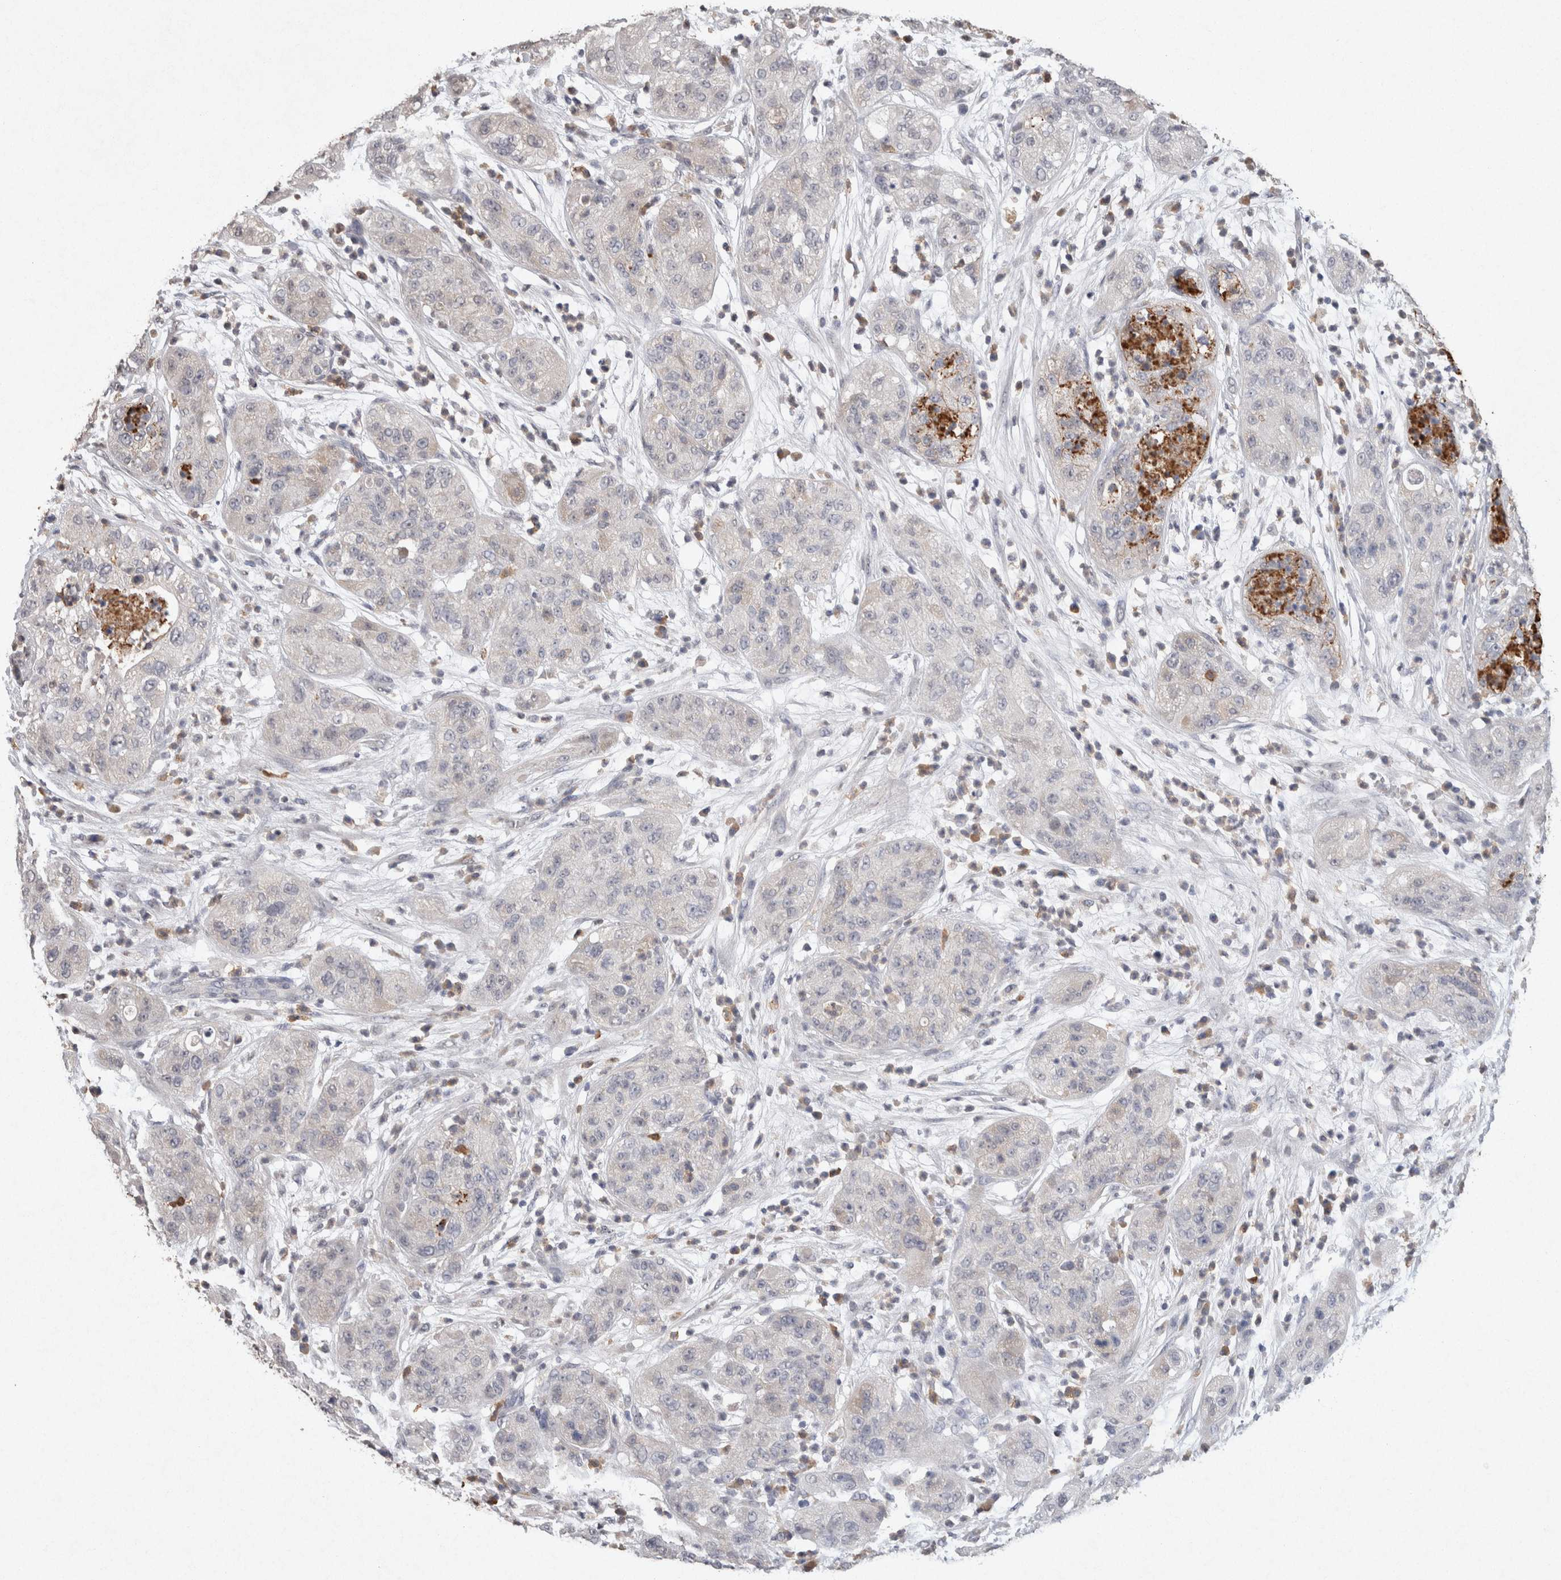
{"staining": {"intensity": "negative", "quantity": "none", "location": "none"}, "tissue": "pancreatic cancer", "cell_type": "Tumor cells", "image_type": "cancer", "snomed": [{"axis": "morphology", "description": "Adenocarcinoma, NOS"}, {"axis": "topography", "description": "Pancreas"}], "caption": "Immunohistochemical staining of pancreatic cancer demonstrates no significant expression in tumor cells. (DAB (3,3'-diaminobenzidine) immunohistochemistry (IHC) visualized using brightfield microscopy, high magnification).", "gene": "FABP7", "patient": {"sex": "female", "age": 78}}